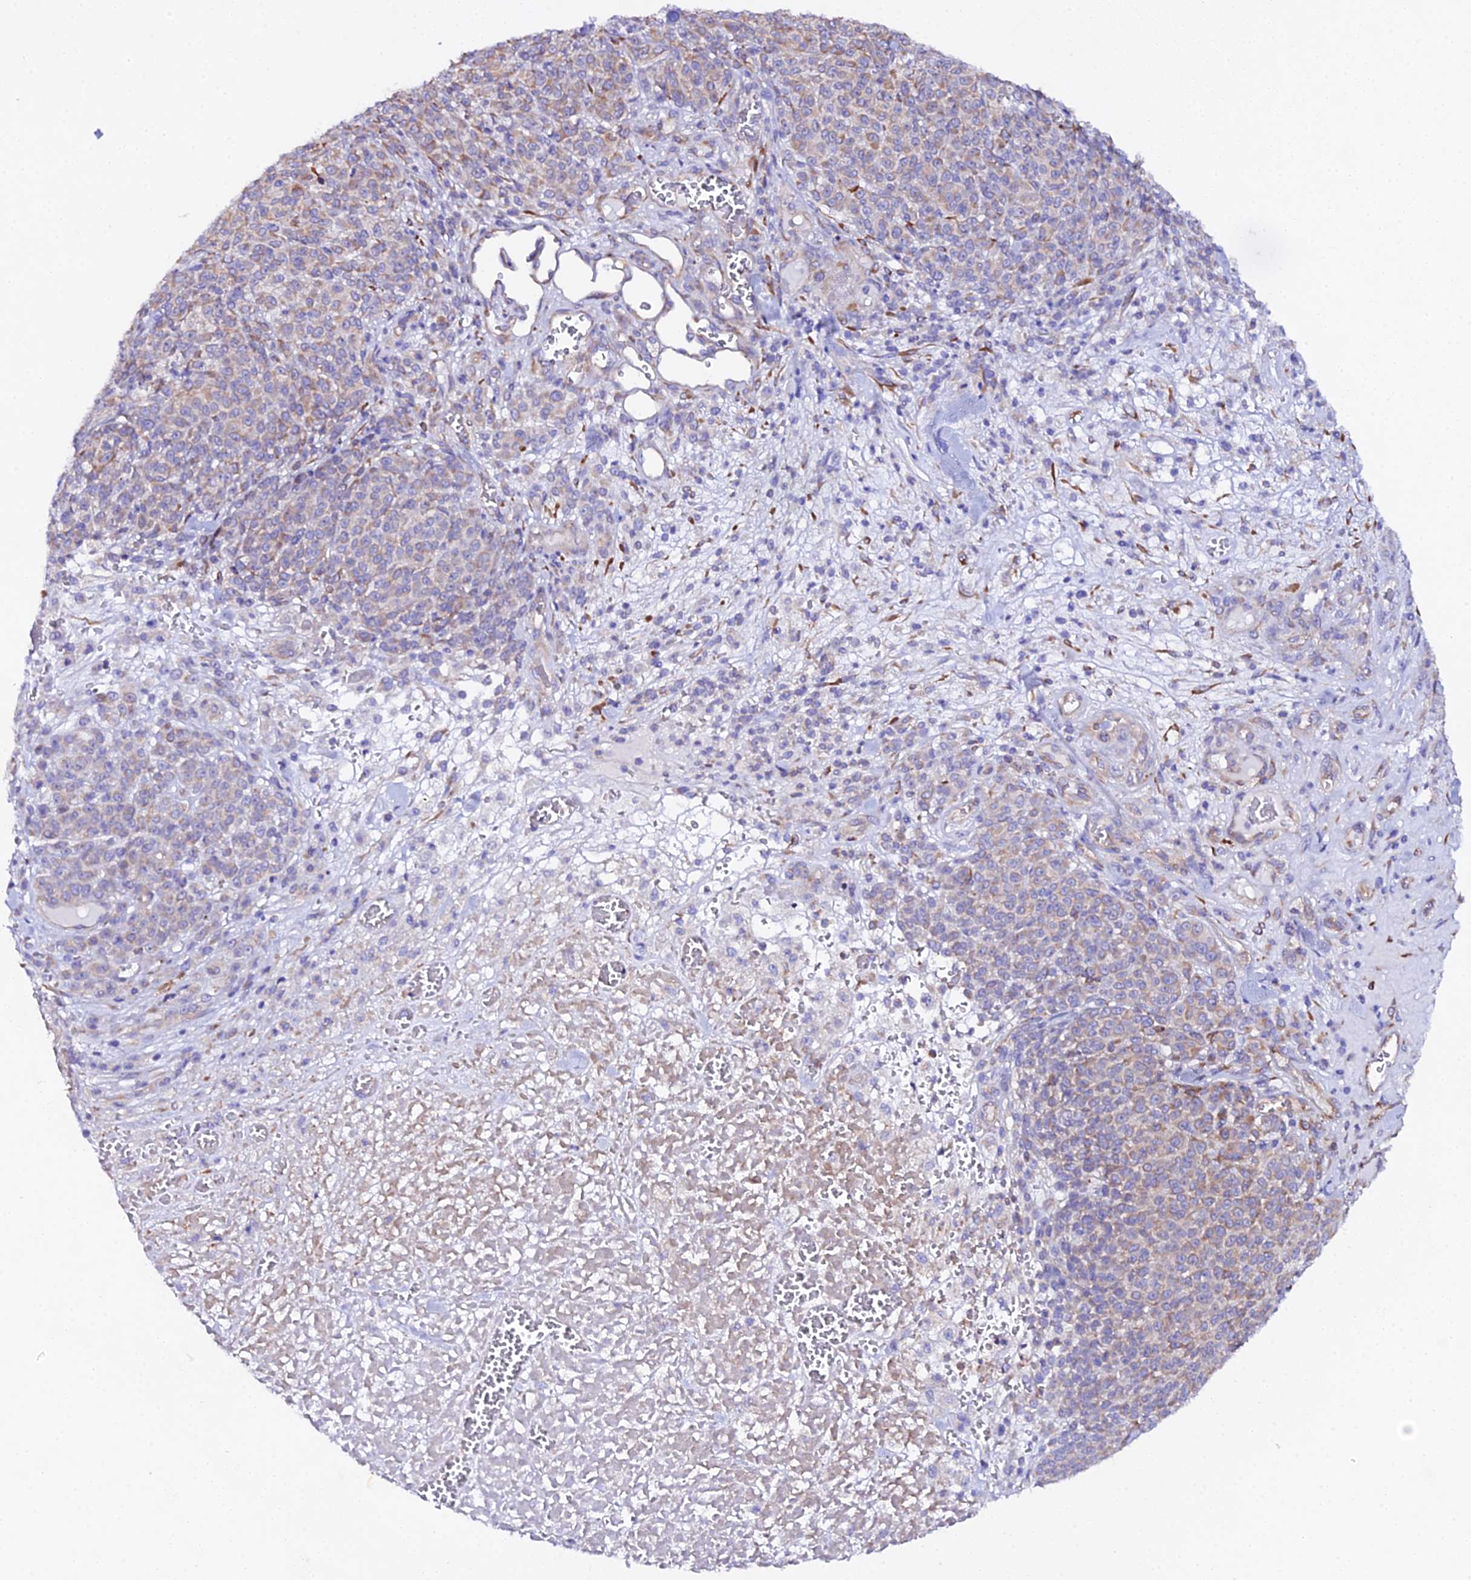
{"staining": {"intensity": "weak", "quantity": "25%-75%", "location": "cytoplasmic/membranous"}, "tissue": "melanoma", "cell_type": "Tumor cells", "image_type": "cancer", "snomed": [{"axis": "morphology", "description": "Normal tissue, NOS"}, {"axis": "morphology", "description": "Malignant melanoma, NOS"}, {"axis": "topography", "description": "Skin"}], "caption": "The immunohistochemical stain highlights weak cytoplasmic/membranous positivity in tumor cells of malignant melanoma tissue. Nuclei are stained in blue.", "gene": "CFAP45", "patient": {"sex": "female", "age": 34}}